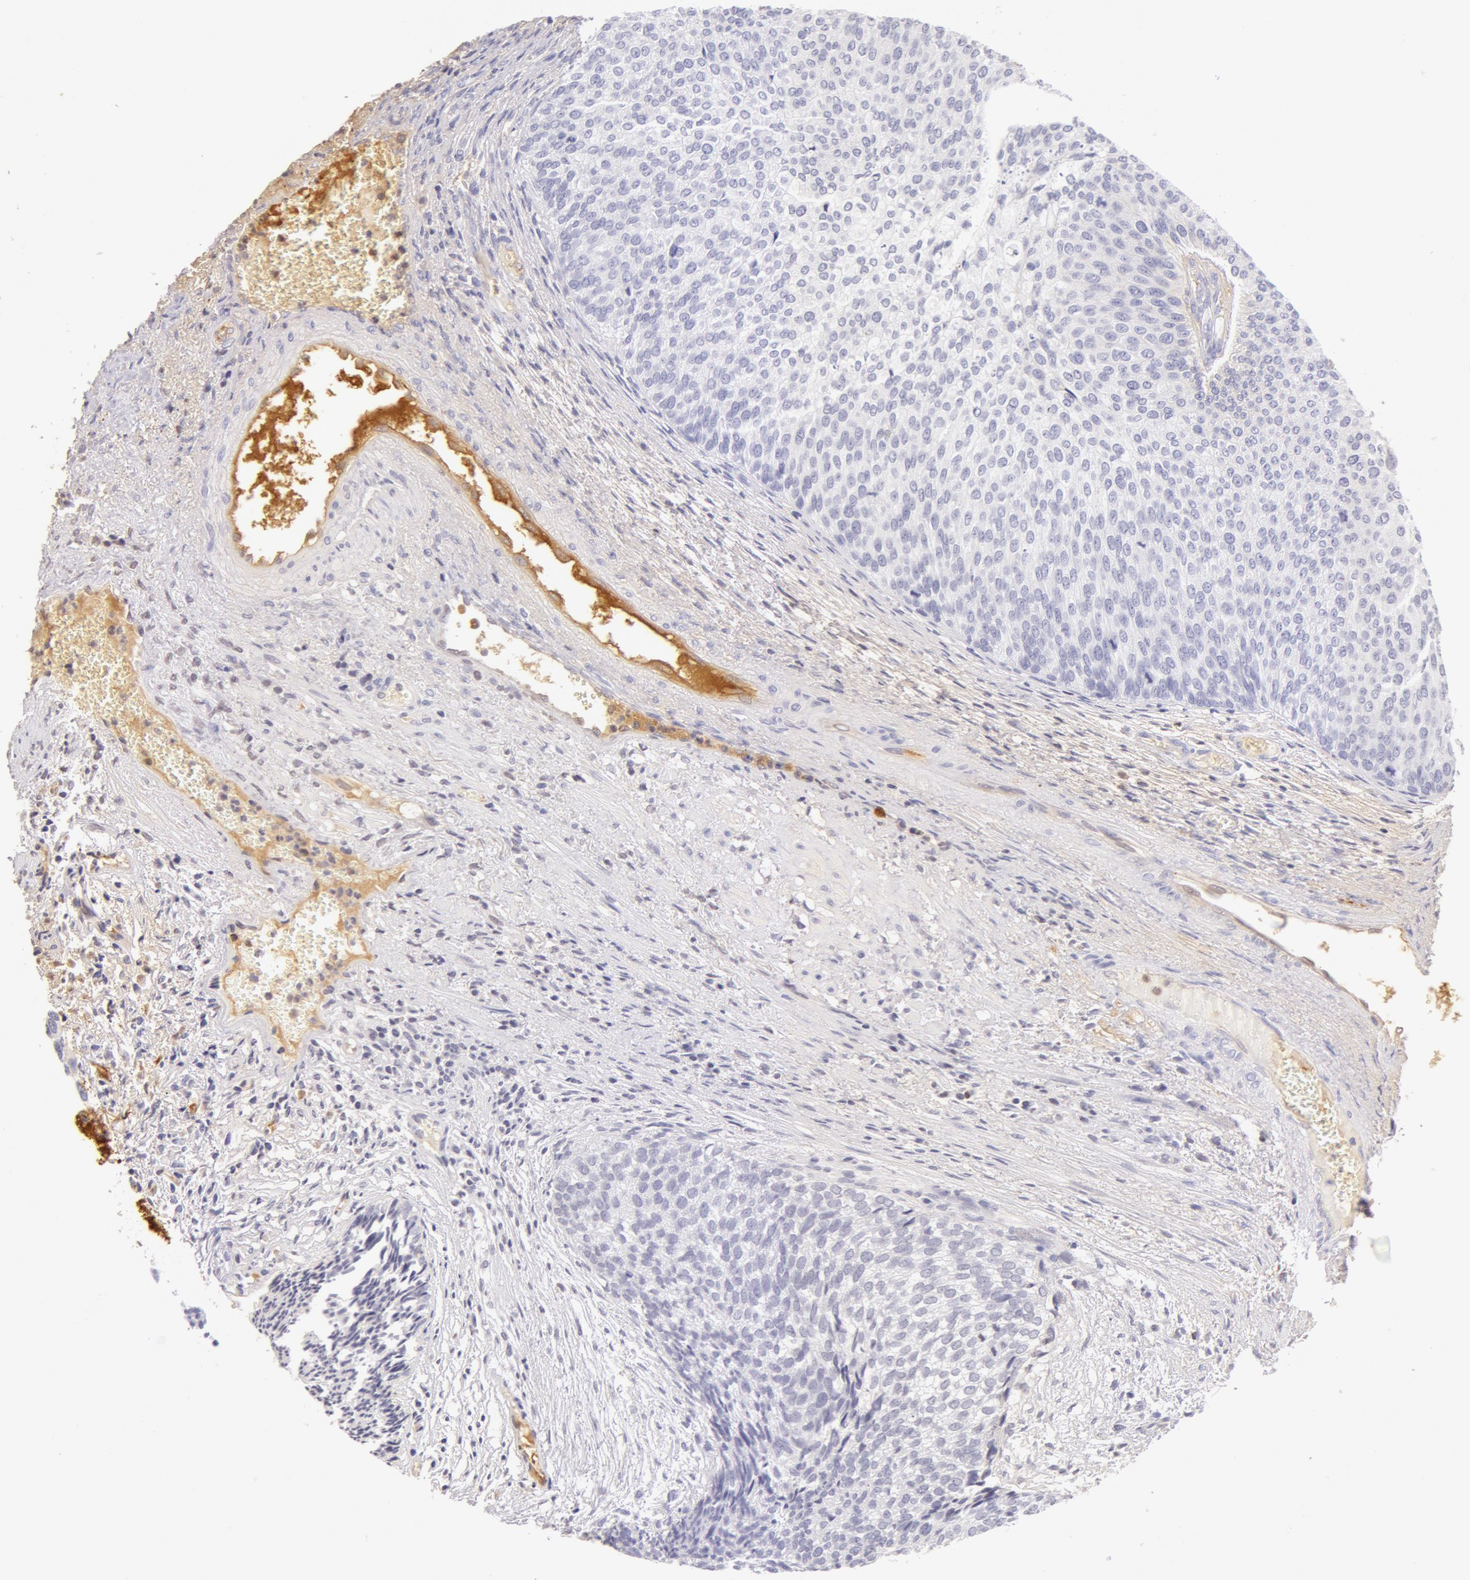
{"staining": {"intensity": "negative", "quantity": "none", "location": "none"}, "tissue": "urothelial cancer", "cell_type": "Tumor cells", "image_type": "cancer", "snomed": [{"axis": "morphology", "description": "Urothelial carcinoma, Low grade"}, {"axis": "topography", "description": "Urinary bladder"}], "caption": "DAB (3,3'-diaminobenzidine) immunohistochemical staining of human urothelial cancer shows no significant expression in tumor cells.", "gene": "AHSG", "patient": {"sex": "male", "age": 84}}